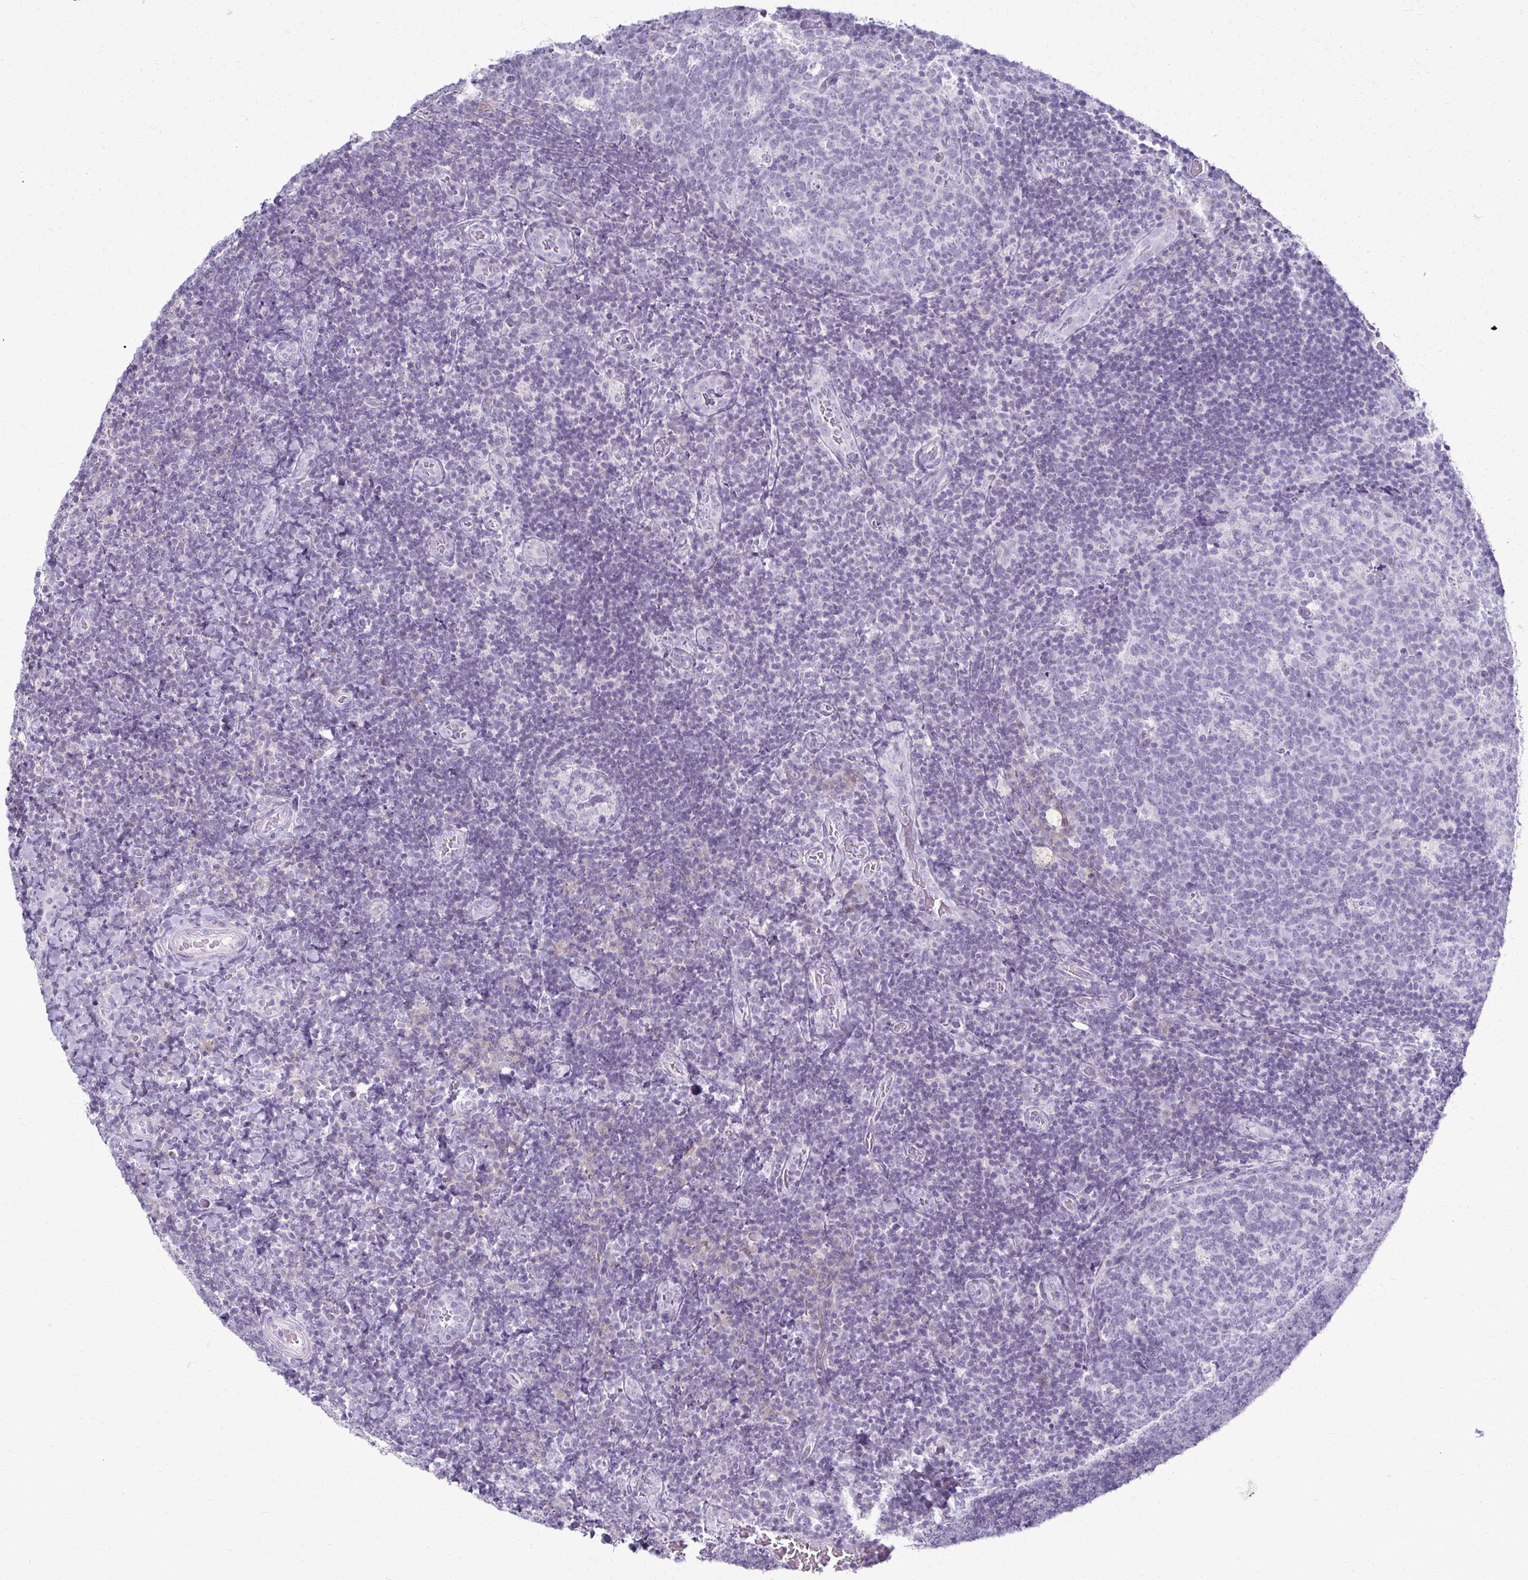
{"staining": {"intensity": "negative", "quantity": "none", "location": "none"}, "tissue": "tonsil", "cell_type": "Germinal center cells", "image_type": "normal", "snomed": [{"axis": "morphology", "description": "Normal tissue, NOS"}, {"axis": "topography", "description": "Tonsil"}], "caption": "Tonsil stained for a protein using immunohistochemistry displays no positivity germinal center cells.", "gene": "FCGR2A", "patient": {"sex": "male", "age": 17}}